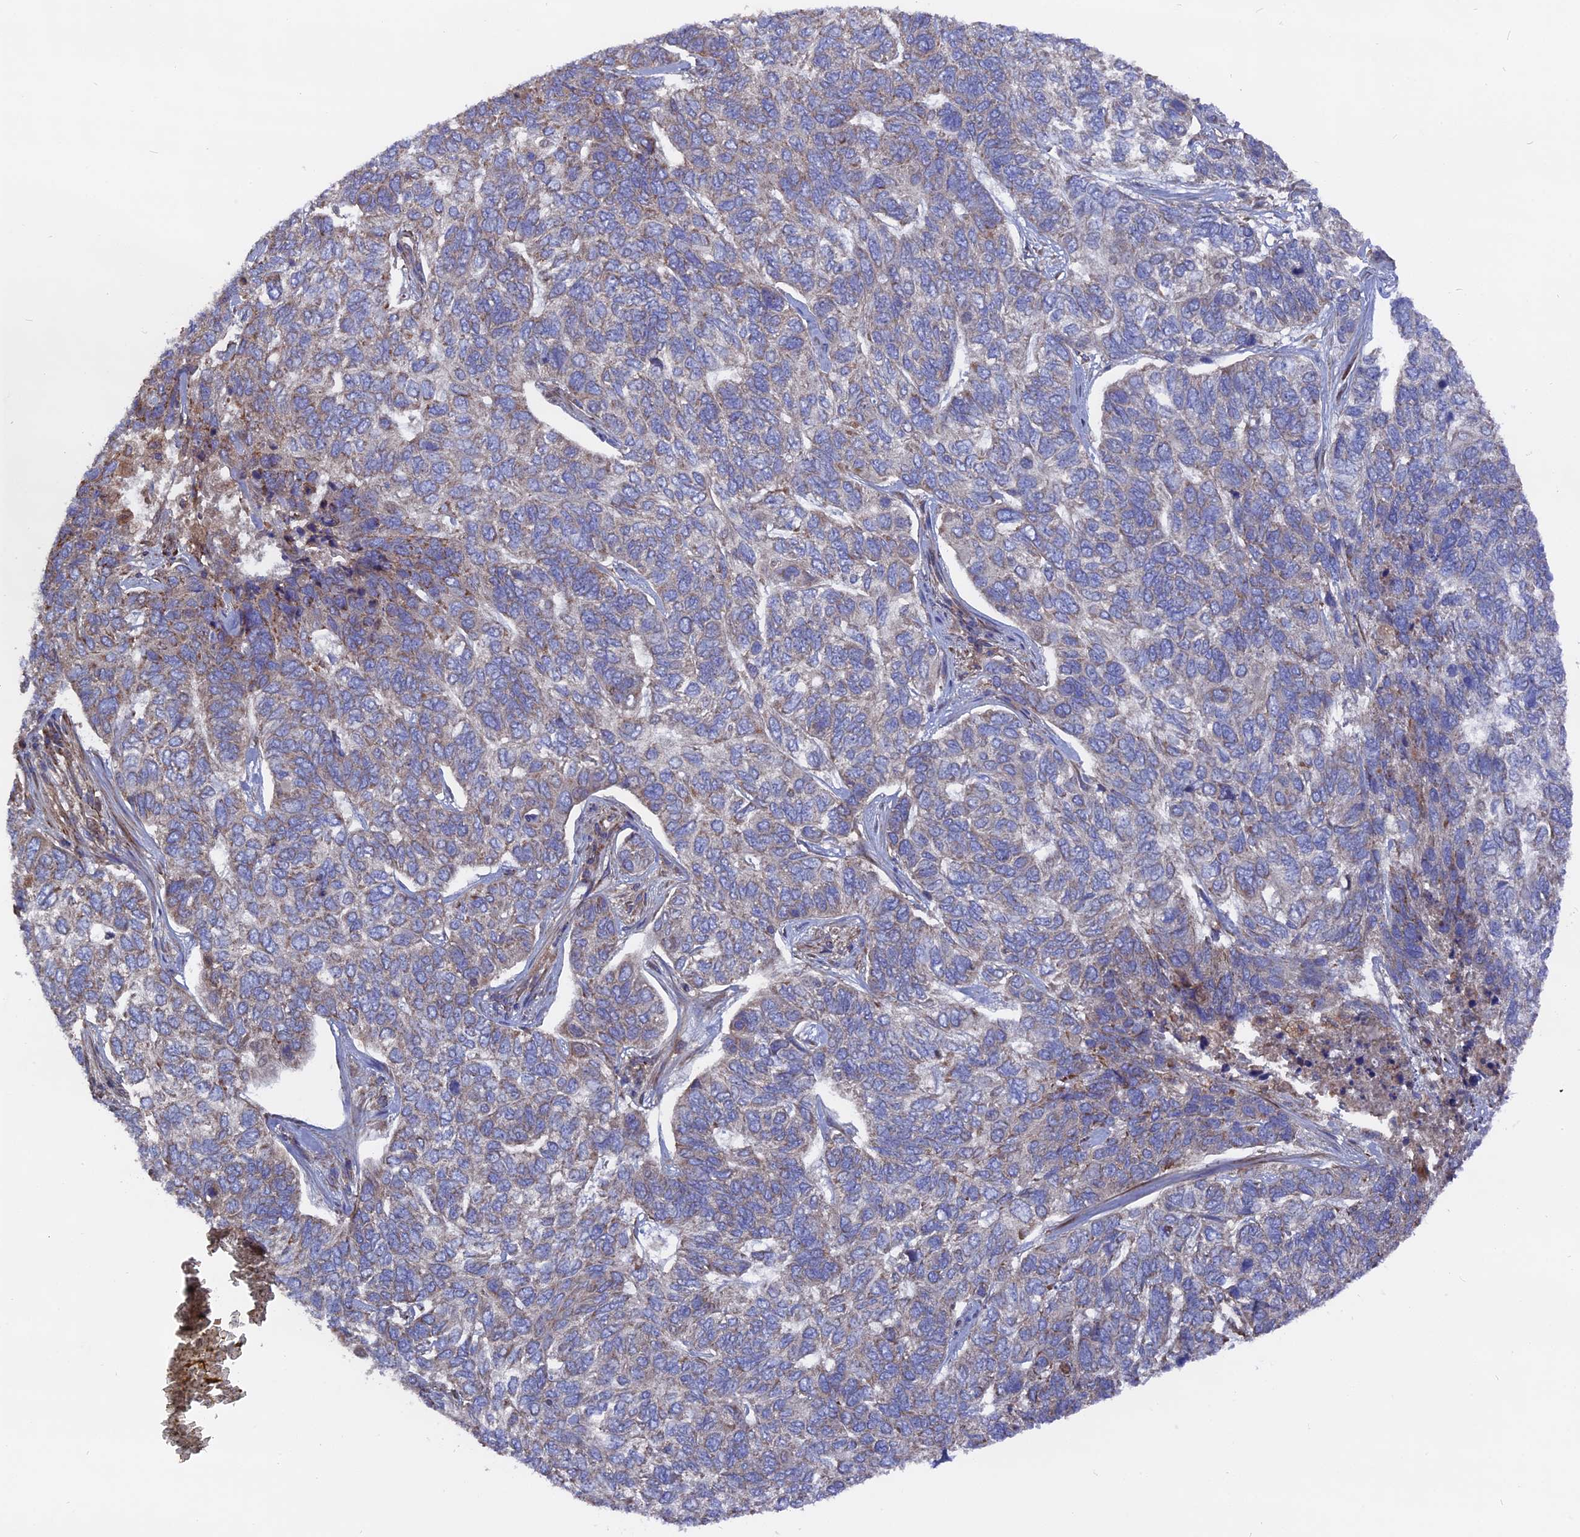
{"staining": {"intensity": "negative", "quantity": "none", "location": "none"}, "tissue": "skin cancer", "cell_type": "Tumor cells", "image_type": "cancer", "snomed": [{"axis": "morphology", "description": "Basal cell carcinoma"}, {"axis": "topography", "description": "Skin"}], "caption": "Immunohistochemistry photomicrograph of skin cancer stained for a protein (brown), which demonstrates no staining in tumor cells. (DAB IHC, high magnification).", "gene": "TELO2", "patient": {"sex": "female", "age": 65}}